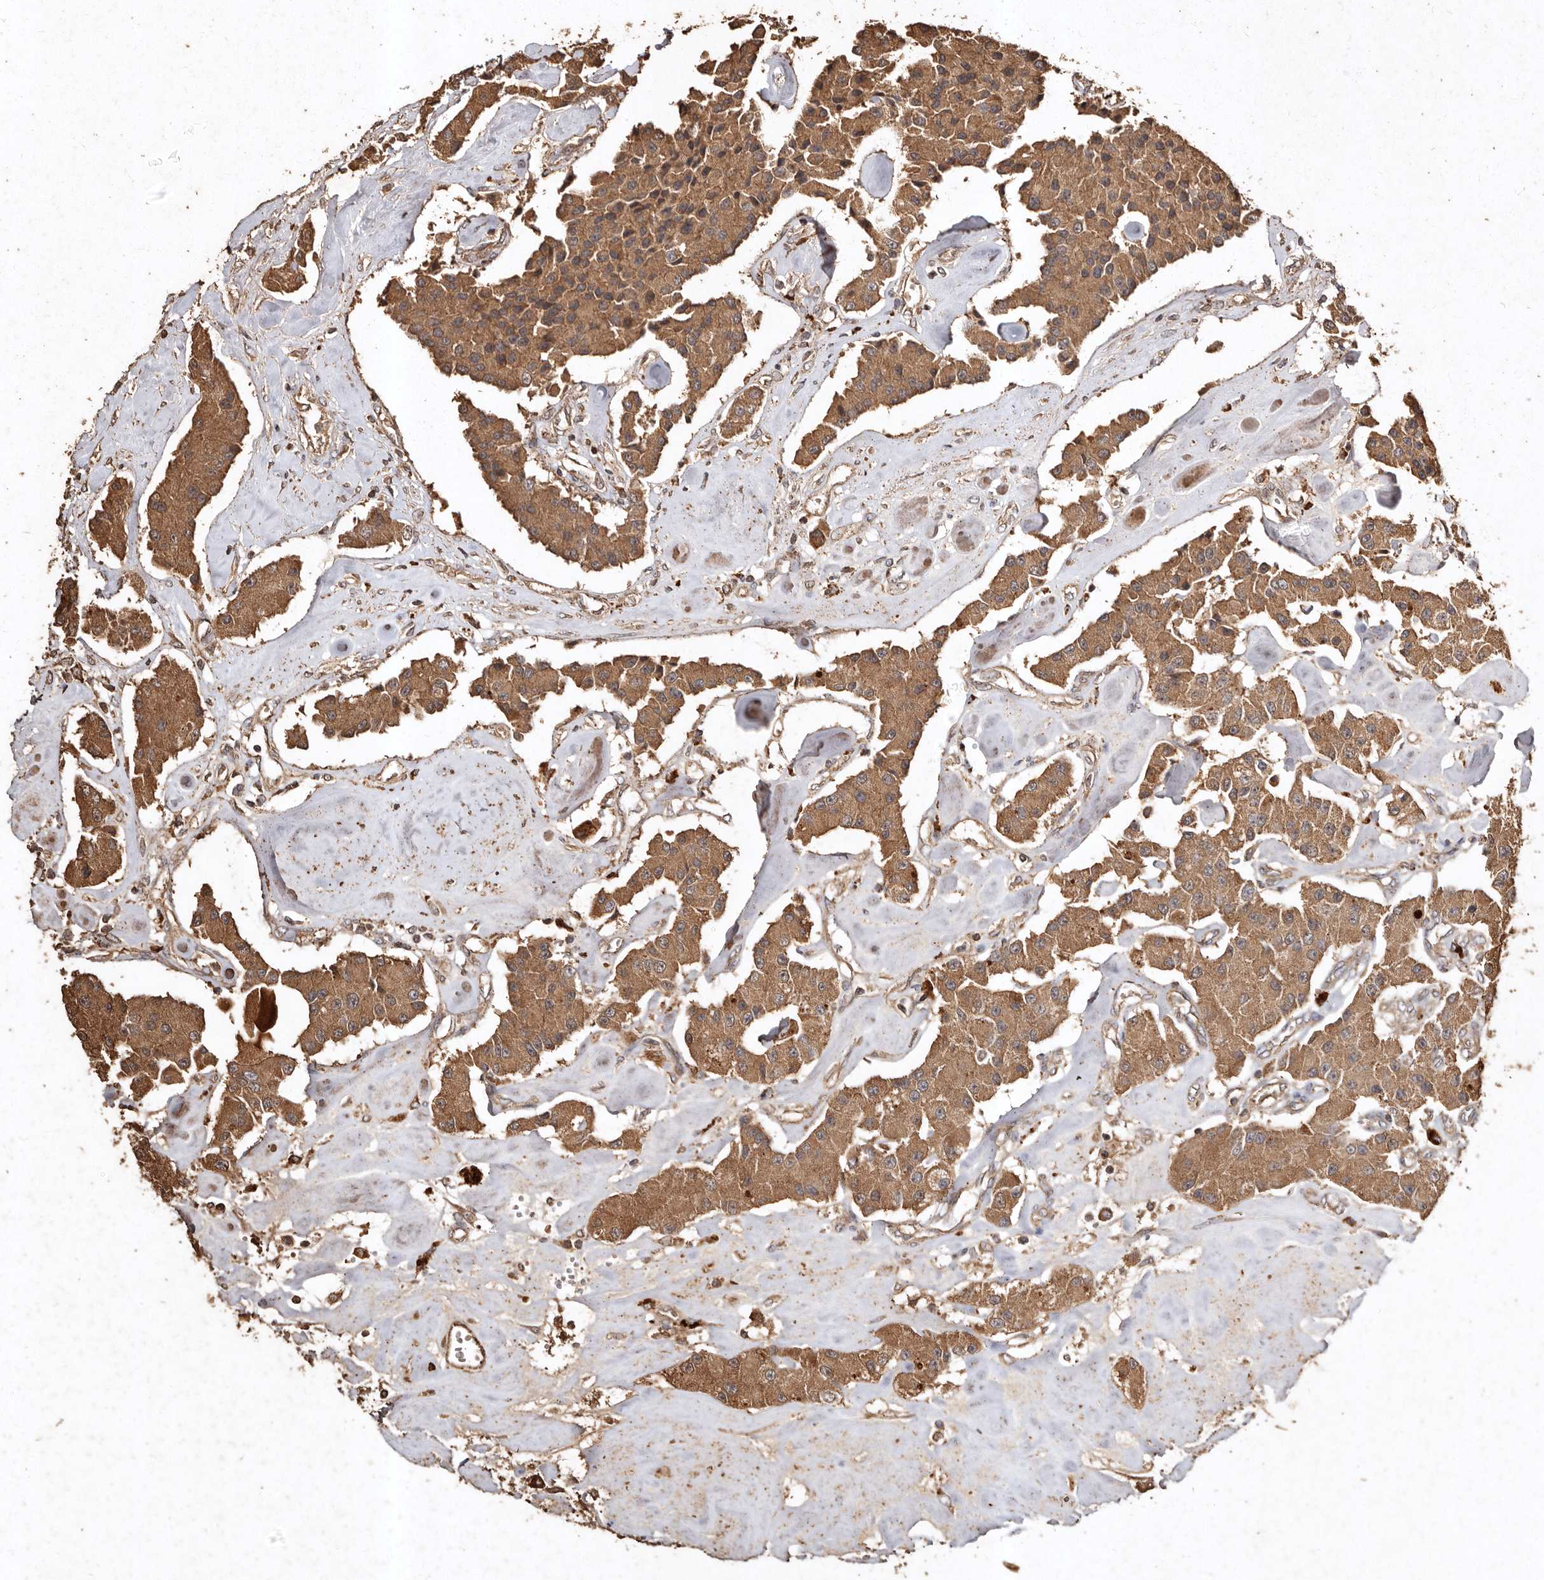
{"staining": {"intensity": "moderate", "quantity": ">75%", "location": "cytoplasmic/membranous"}, "tissue": "carcinoid", "cell_type": "Tumor cells", "image_type": "cancer", "snomed": [{"axis": "morphology", "description": "Carcinoid, malignant, NOS"}, {"axis": "topography", "description": "Pancreas"}], "caption": "A medium amount of moderate cytoplasmic/membranous expression is present in approximately >75% of tumor cells in malignant carcinoid tissue.", "gene": "FARS2", "patient": {"sex": "male", "age": 41}}